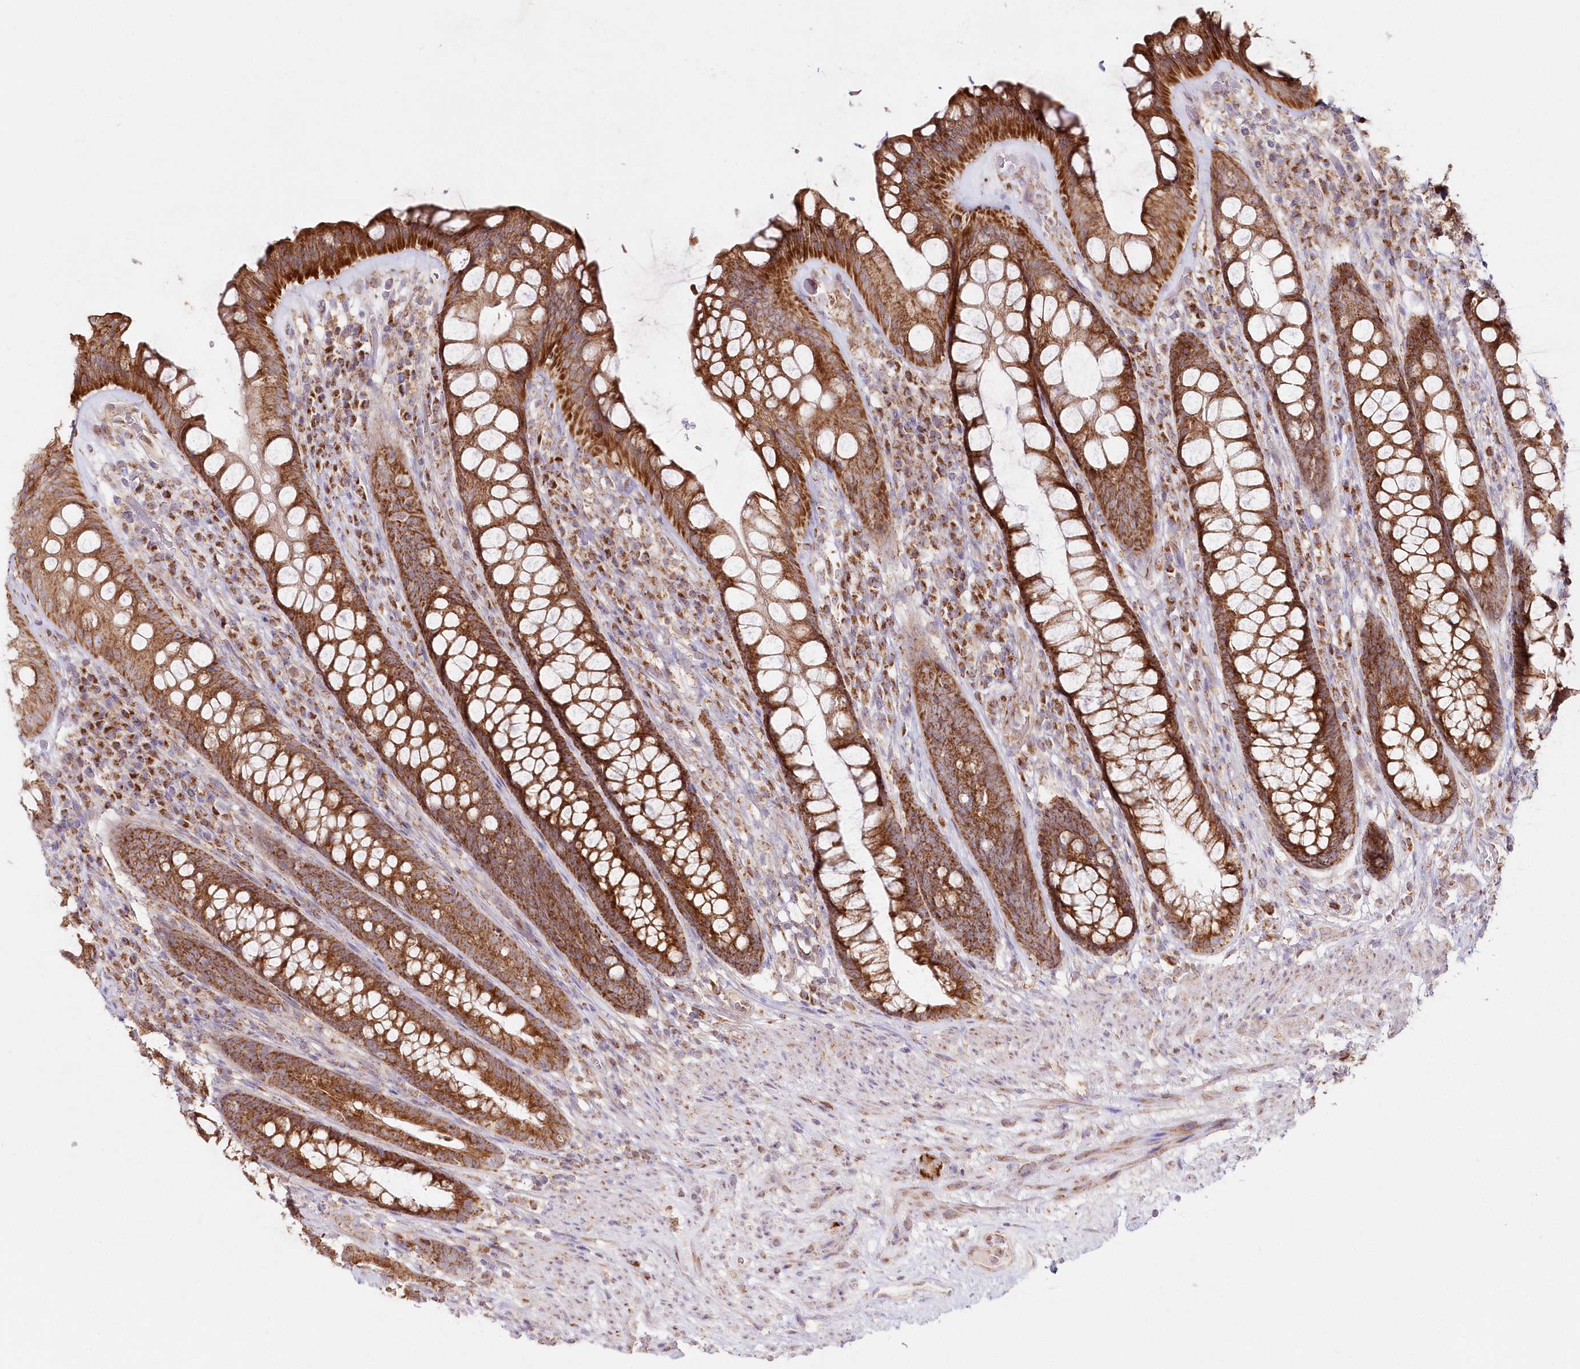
{"staining": {"intensity": "strong", "quantity": ">75%", "location": "cytoplasmic/membranous"}, "tissue": "rectum", "cell_type": "Glandular cells", "image_type": "normal", "snomed": [{"axis": "morphology", "description": "Normal tissue, NOS"}, {"axis": "topography", "description": "Rectum"}], "caption": "Immunohistochemical staining of benign human rectum reveals >75% levels of strong cytoplasmic/membranous protein positivity in about >75% of glandular cells. (brown staining indicates protein expression, while blue staining denotes nuclei).", "gene": "DNA2", "patient": {"sex": "male", "age": 74}}